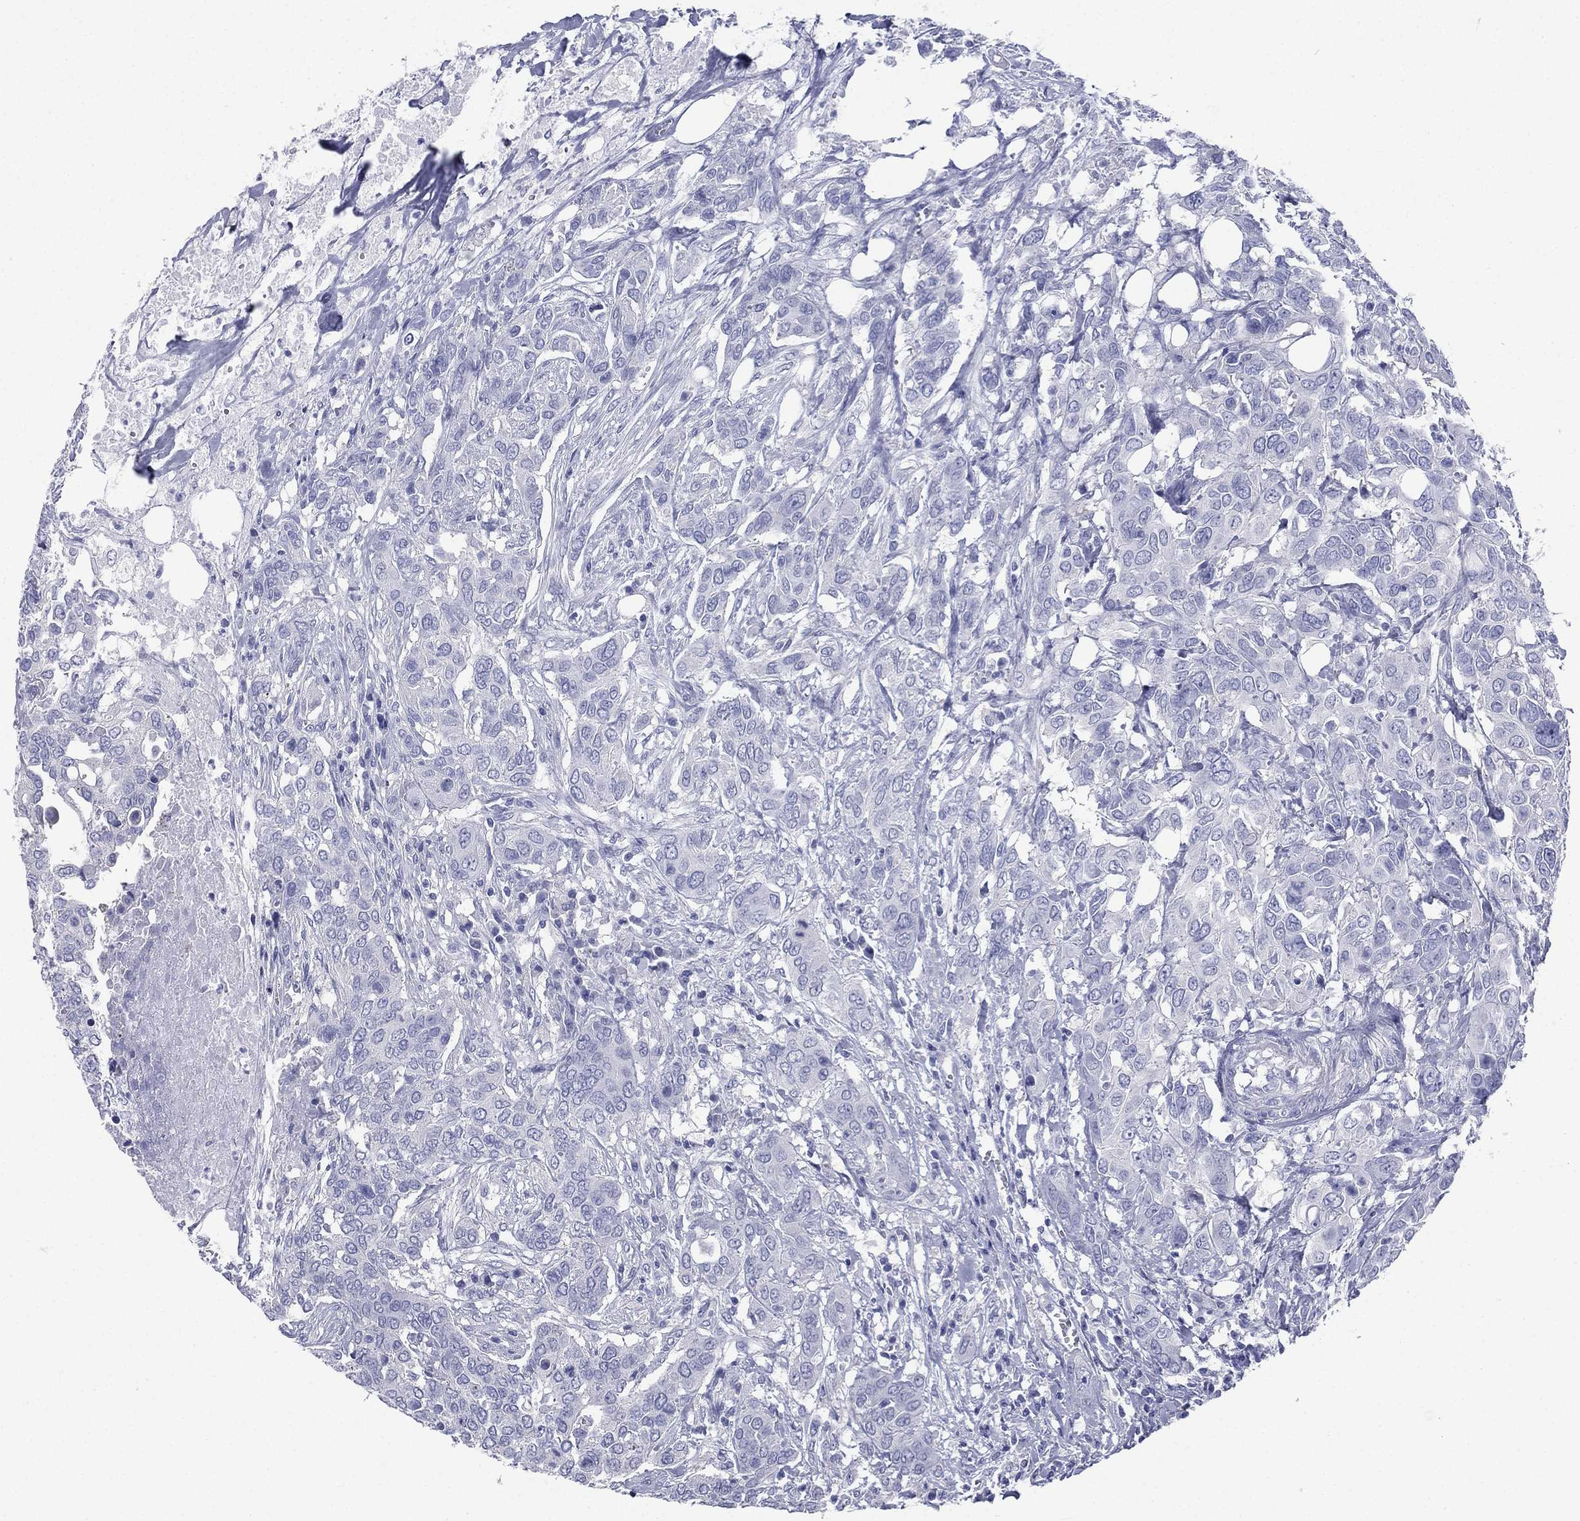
{"staining": {"intensity": "negative", "quantity": "none", "location": "none"}, "tissue": "urothelial cancer", "cell_type": "Tumor cells", "image_type": "cancer", "snomed": [{"axis": "morphology", "description": "Urothelial carcinoma, NOS"}, {"axis": "morphology", "description": "Urothelial carcinoma, High grade"}, {"axis": "topography", "description": "Urinary bladder"}], "caption": "This is an immunohistochemistry histopathology image of urothelial cancer. There is no staining in tumor cells.", "gene": "FCER2", "patient": {"sex": "male", "age": 63}}